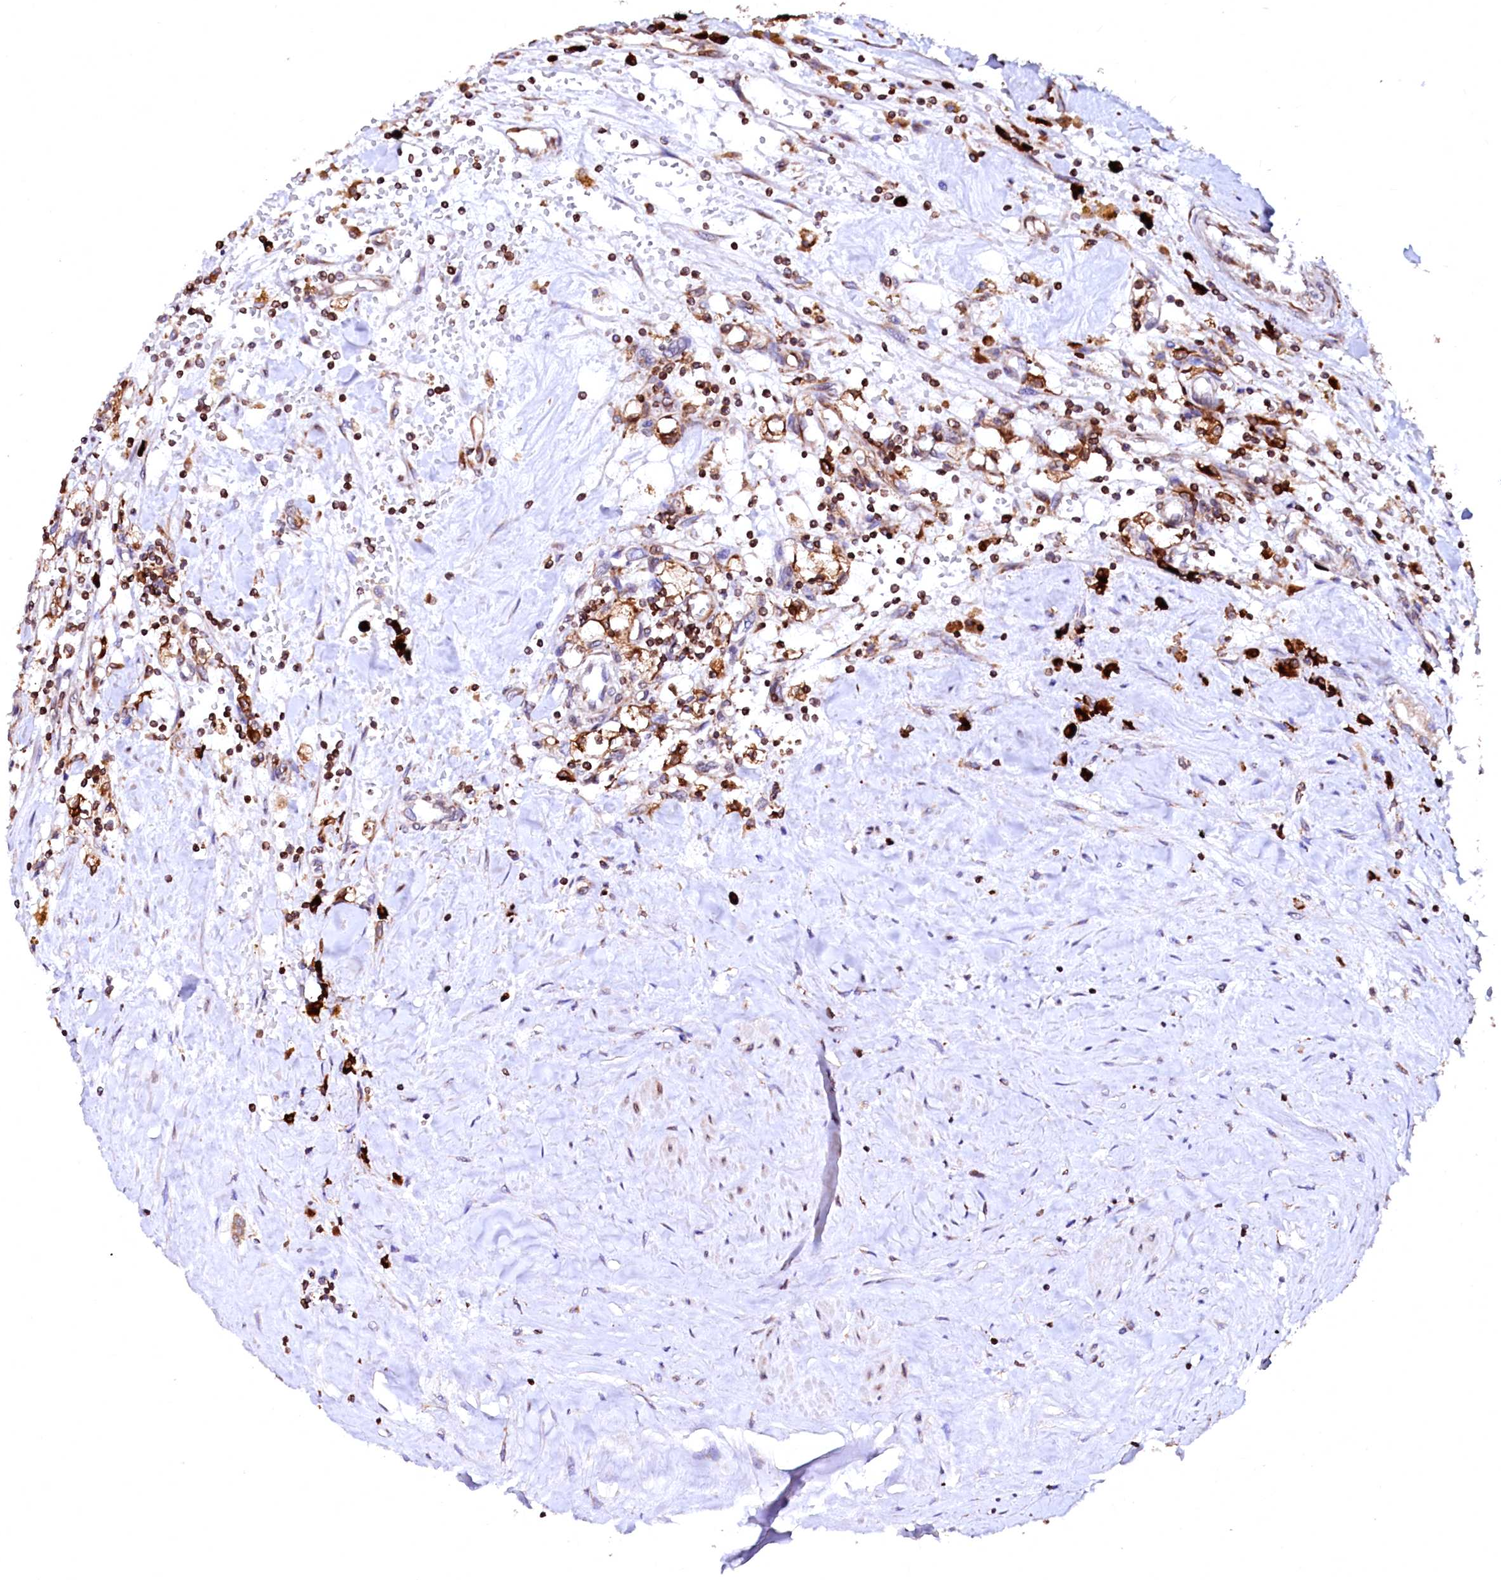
{"staining": {"intensity": "moderate", "quantity": ">75%", "location": "cytoplasmic/membranous"}, "tissue": "renal cancer", "cell_type": "Tumor cells", "image_type": "cancer", "snomed": [{"axis": "morphology", "description": "Adenocarcinoma, NOS"}, {"axis": "topography", "description": "Kidney"}], "caption": "The micrograph exhibits staining of adenocarcinoma (renal), revealing moderate cytoplasmic/membranous protein expression (brown color) within tumor cells.", "gene": "DERL1", "patient": {"sex": "male", "age": 56}}